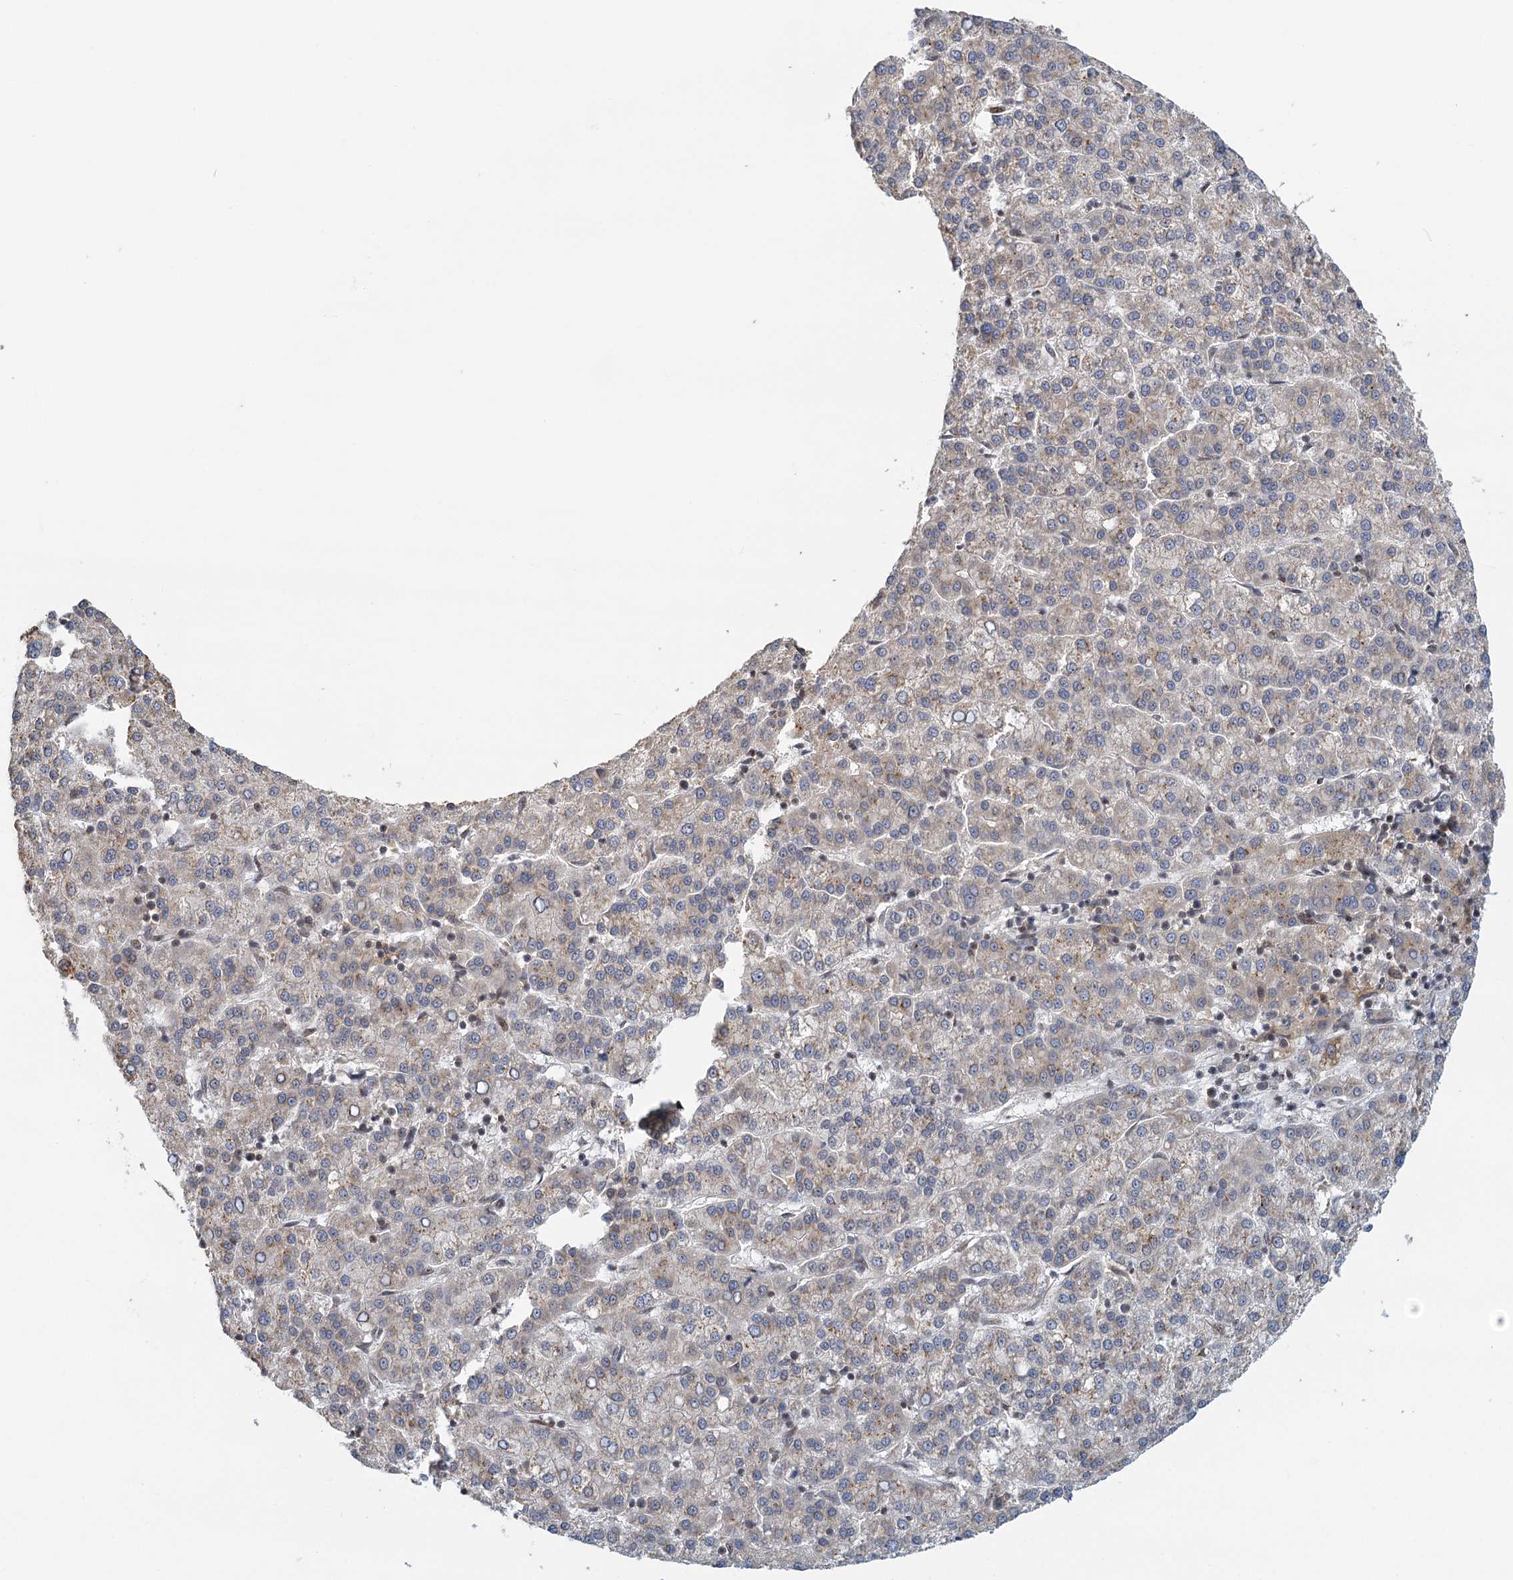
{"staining": {"intensity": "negative", "quantity": "none", "location": "none"}, "tissue": "liver cancer", "cell_type": "Tumor cells", "image_type": "cancer", "snomed": [{"axis": "morphology", "description": "Carcinoma, Hepatocellular, NOS"}, {"axis": "topography", "description": "Liver"}], "caption": "Tumor cells are negative for brown protein staining in liver cancer (hepatocellular carcinoma).", "gene": "TREX1", "patient": {"sex": "female", "age": 58}}